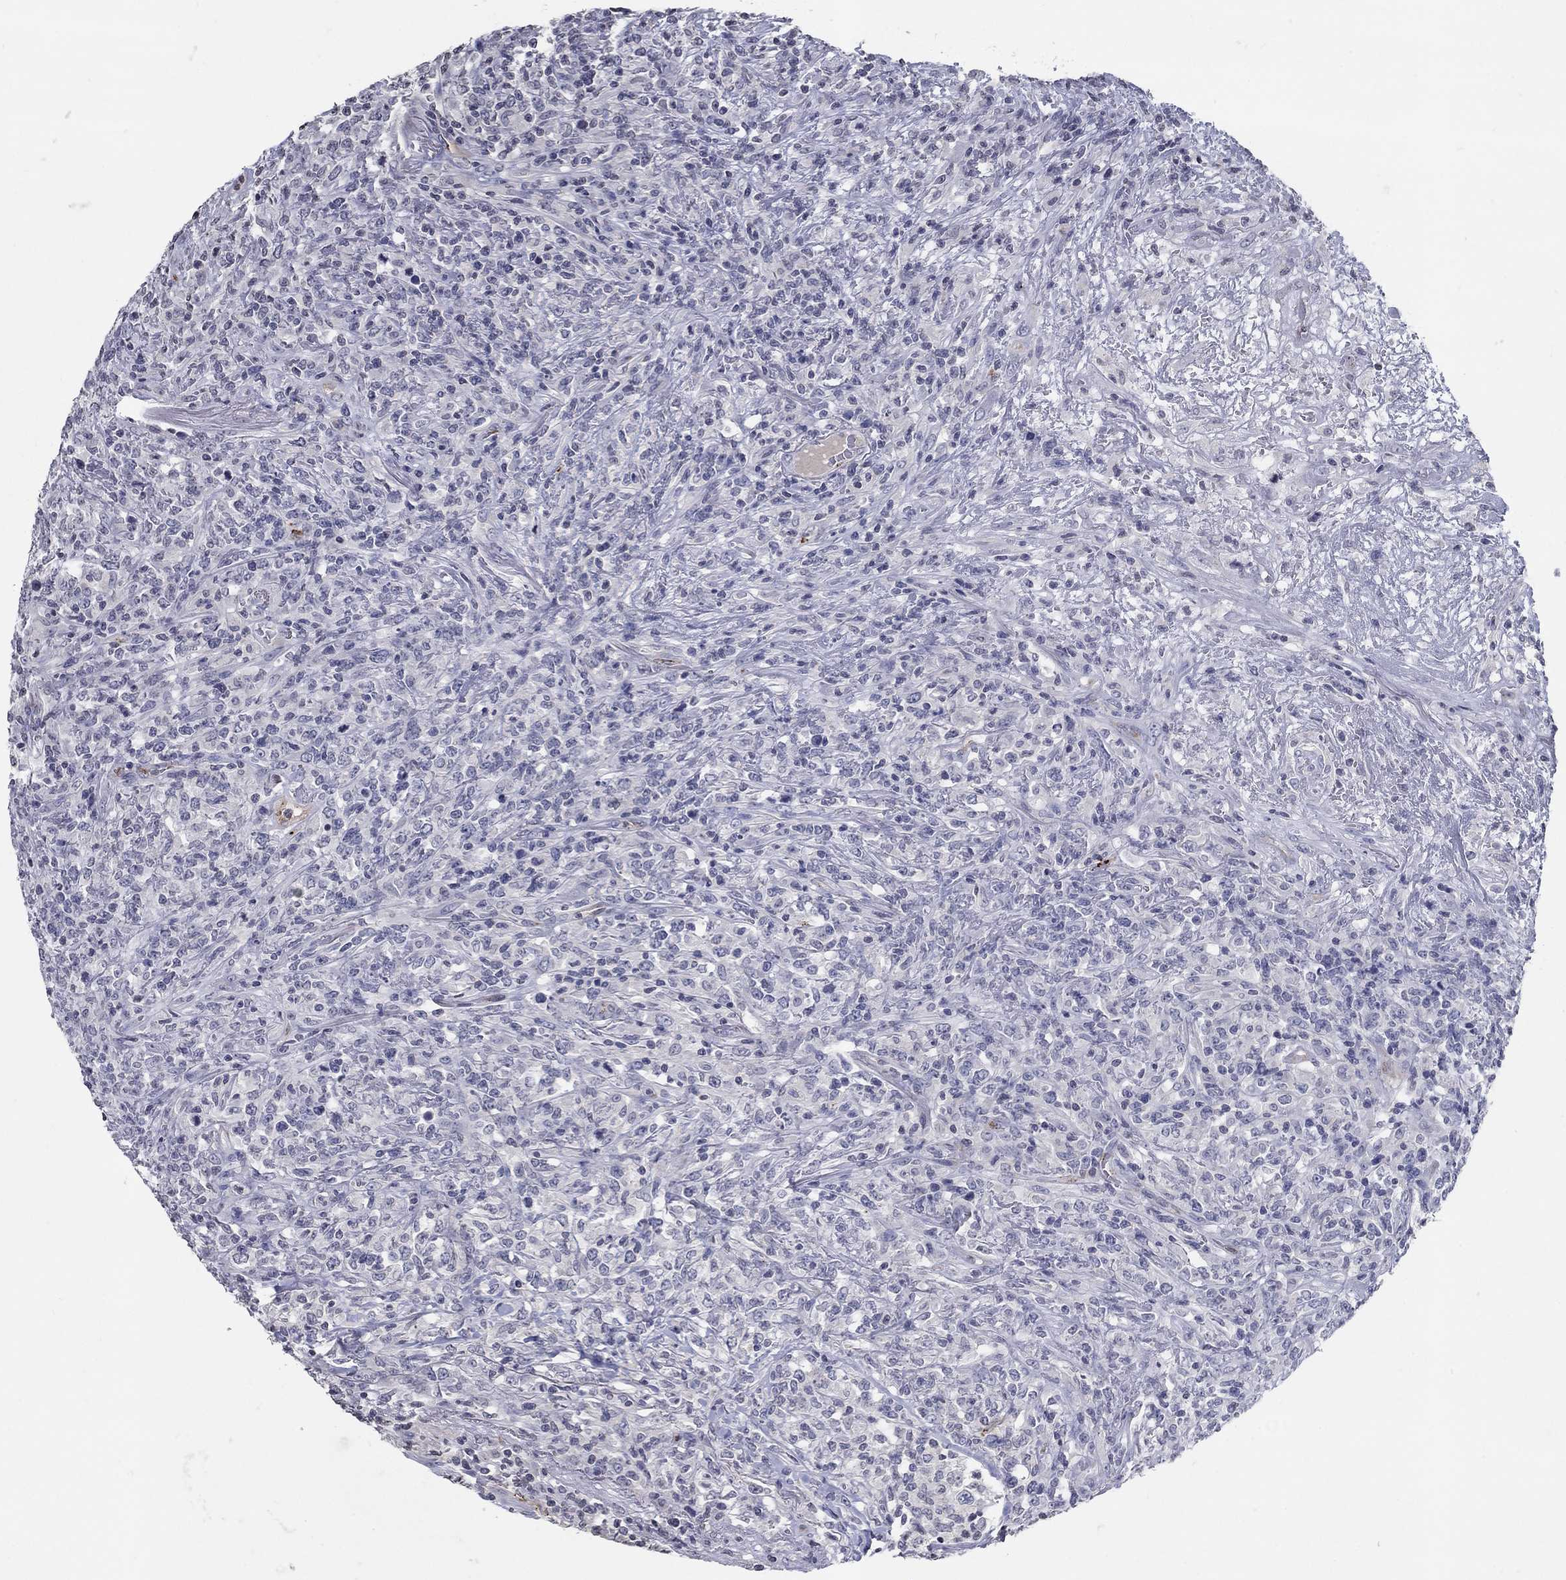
{"staining": {"intensity": "negative", "quantity": "none", "location": "none"}, "tissue": "lymphoma", "cell_type": "Tumor cells", "image_type": "cancer", "snomed": [{"axis": "morphology", "description": "Malignant lymphoma, non-Hodgkin's type, High grade"}, {"axis": "topography", "description": "Lung"}], "caption": "IHC of high-grade malignant lymphoma, non-Hodgkin's type shows no positivity in tumor cells. The staining was performed using DAB (3,3'-diaminobenzidine) to visualize the protein expression in brown, while the nuclei were stained in blue with hematoxylin (Magnification: 20x).", "gene": "TINAG", "patient": {"sex": "male", "age": 79}}